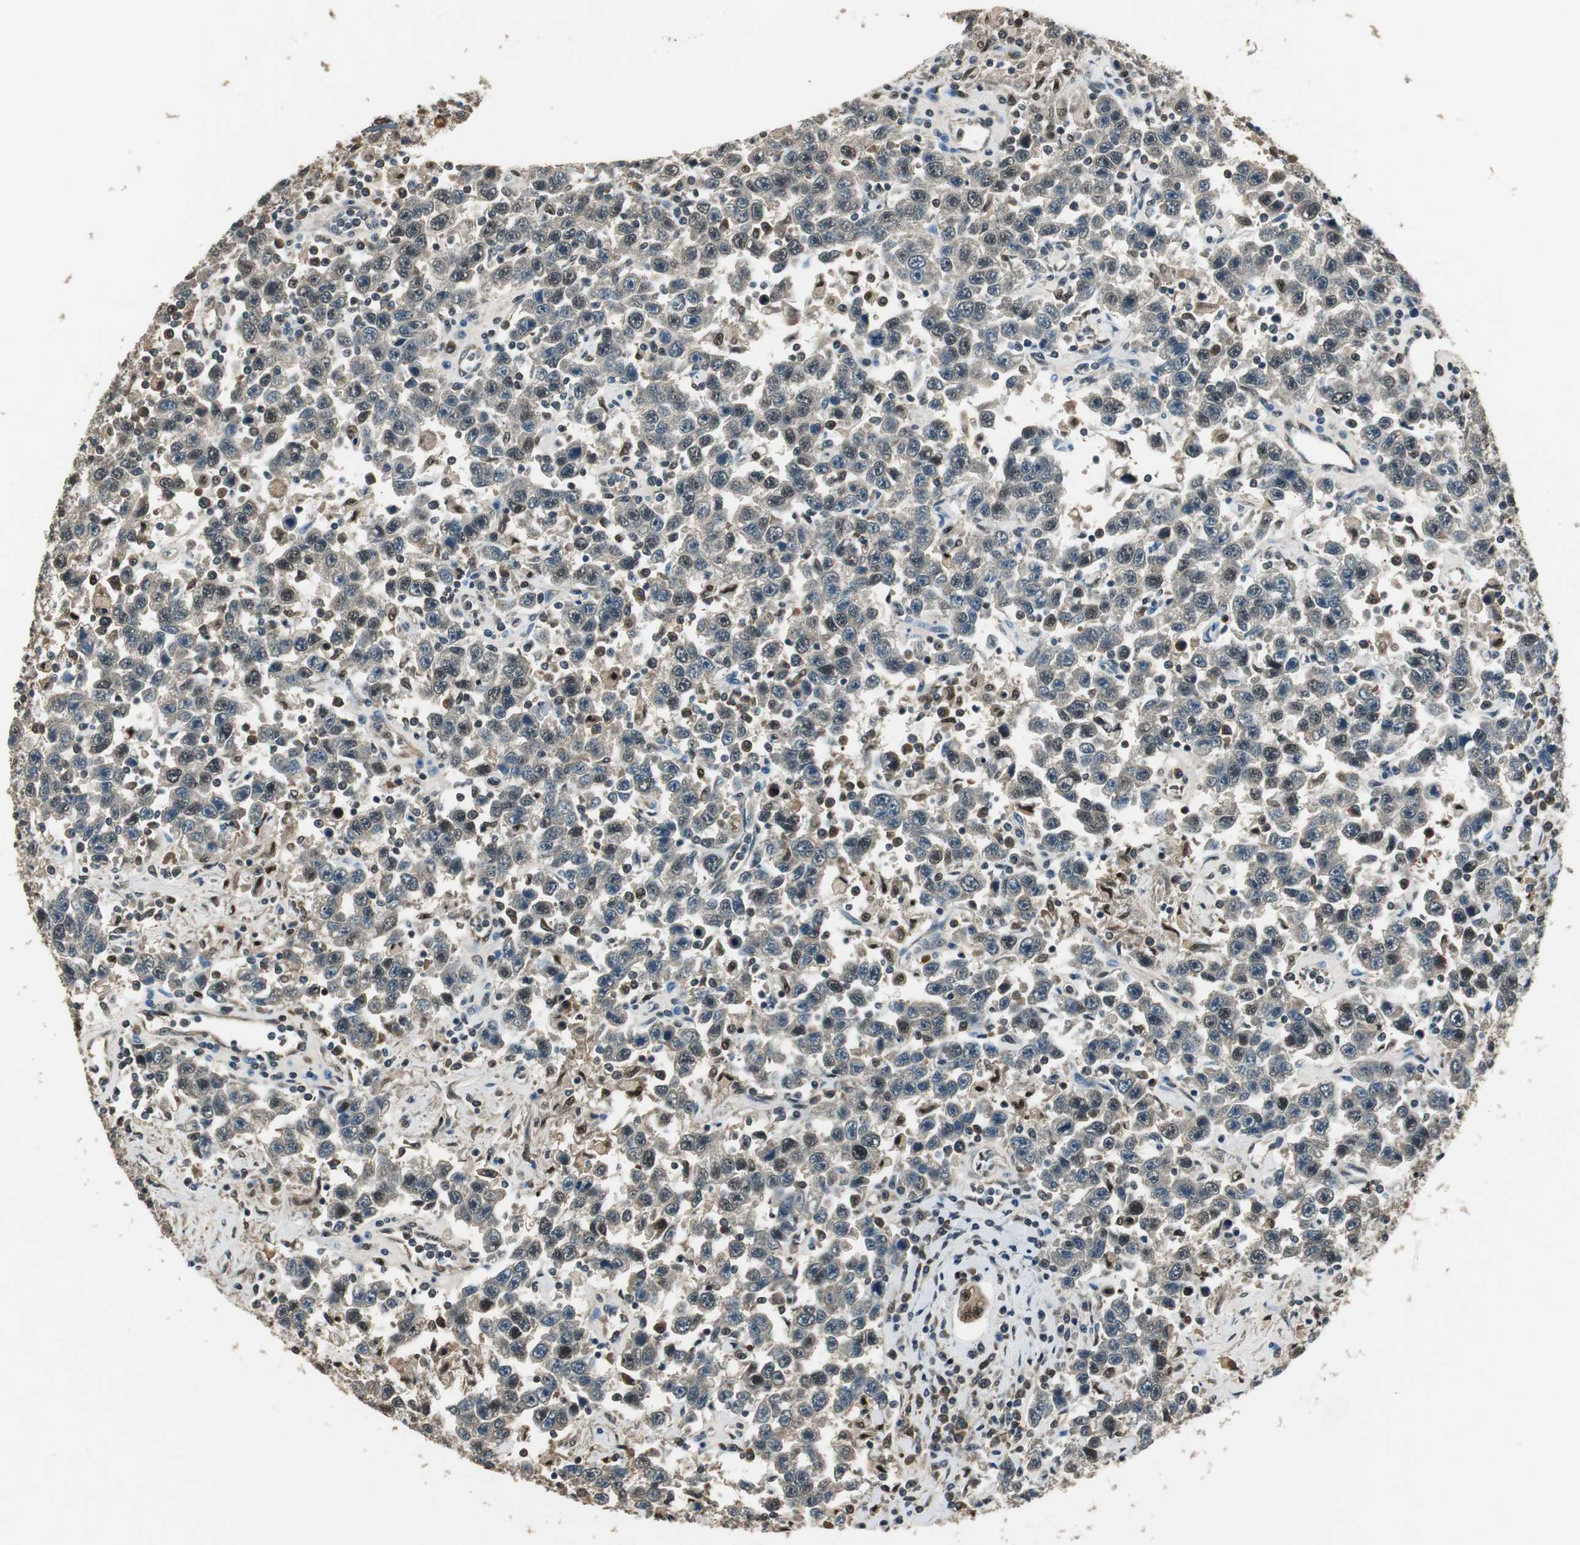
{"staining": {"intensity": "weak", "quantity": "25%-75%", "location": "cytoplasmic/membranous,nuclear"}, "tissue": "testis cancer", "cell_type": "Tumor cells", "image_type": "cancer", "snomed": [{"axis": "morphology", "description": "Seminoma, NOS"}, {"axis": "topography", "description": "Testis"}], "caption": "There is low levels of weak cytoplasmic/membranous and nuclear positivity in tumor cells of testis cancer (seminoma), as demonstrated by immunohistochemical staining (brown color).", "gene": "PSMB4", "patient": {"sex": "male", "age": 41}}